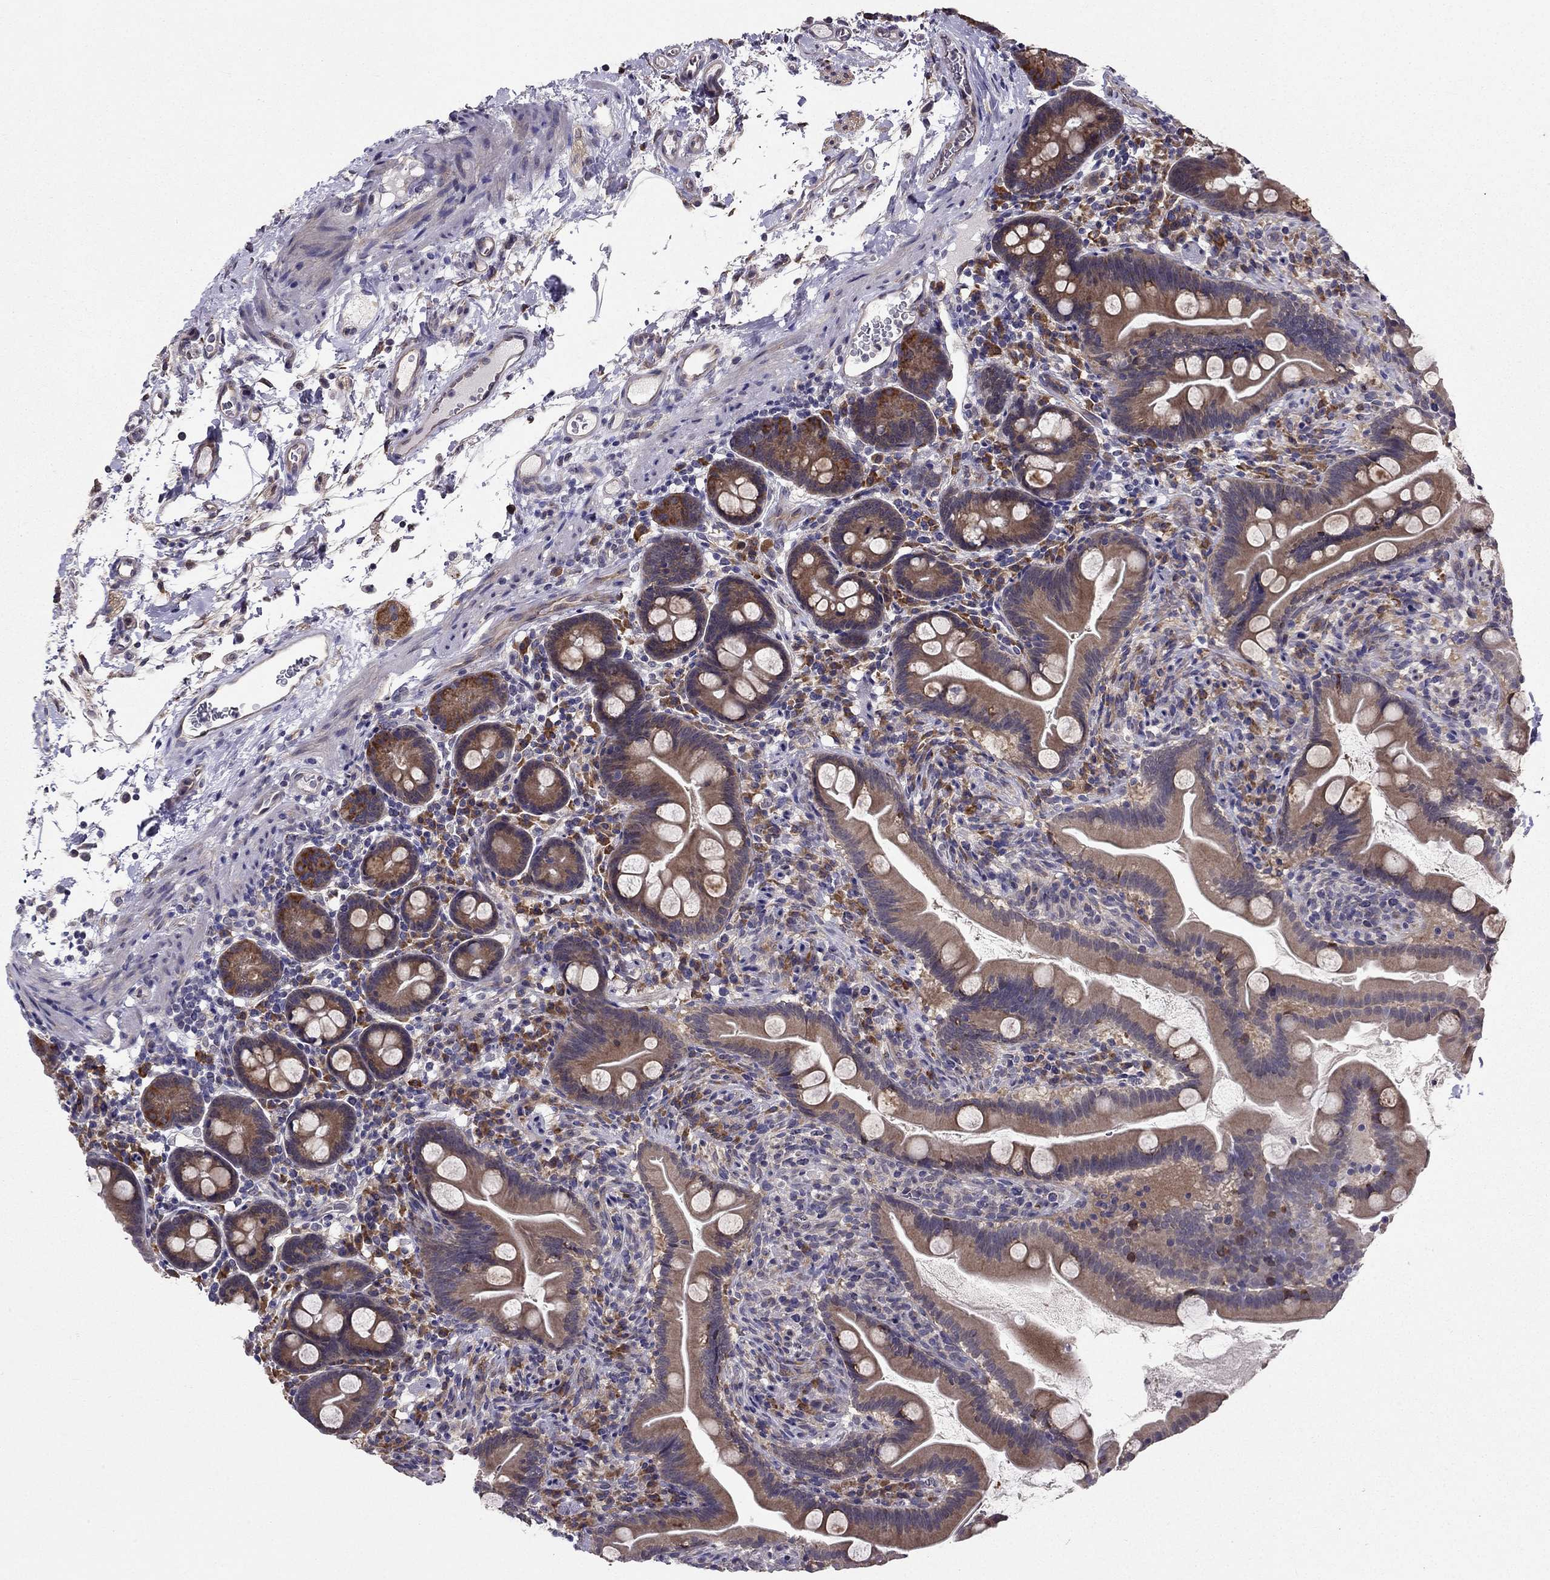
{"staining": {"intensity": "moderate", "quantity": "25%-75%", "location": "cytoplasmic/membranous"}, "tissue": "small intestine", "cell_type": "Glandular cells", "image_type": "normal", "snomed": [{"axis": "morphology", "description": "Normal tissue, NOS"}, {"axis": "topography", "description": "Small intestine"}], "caption": "Small intestine was stained to show a protein in brown. There is medium levels of moderate cytoplasmic/membranous staining in approximately 25%-75% of glandular cells.", "gene": "ARHGEF28", "patient": {"sex": "female", "age": 44}}